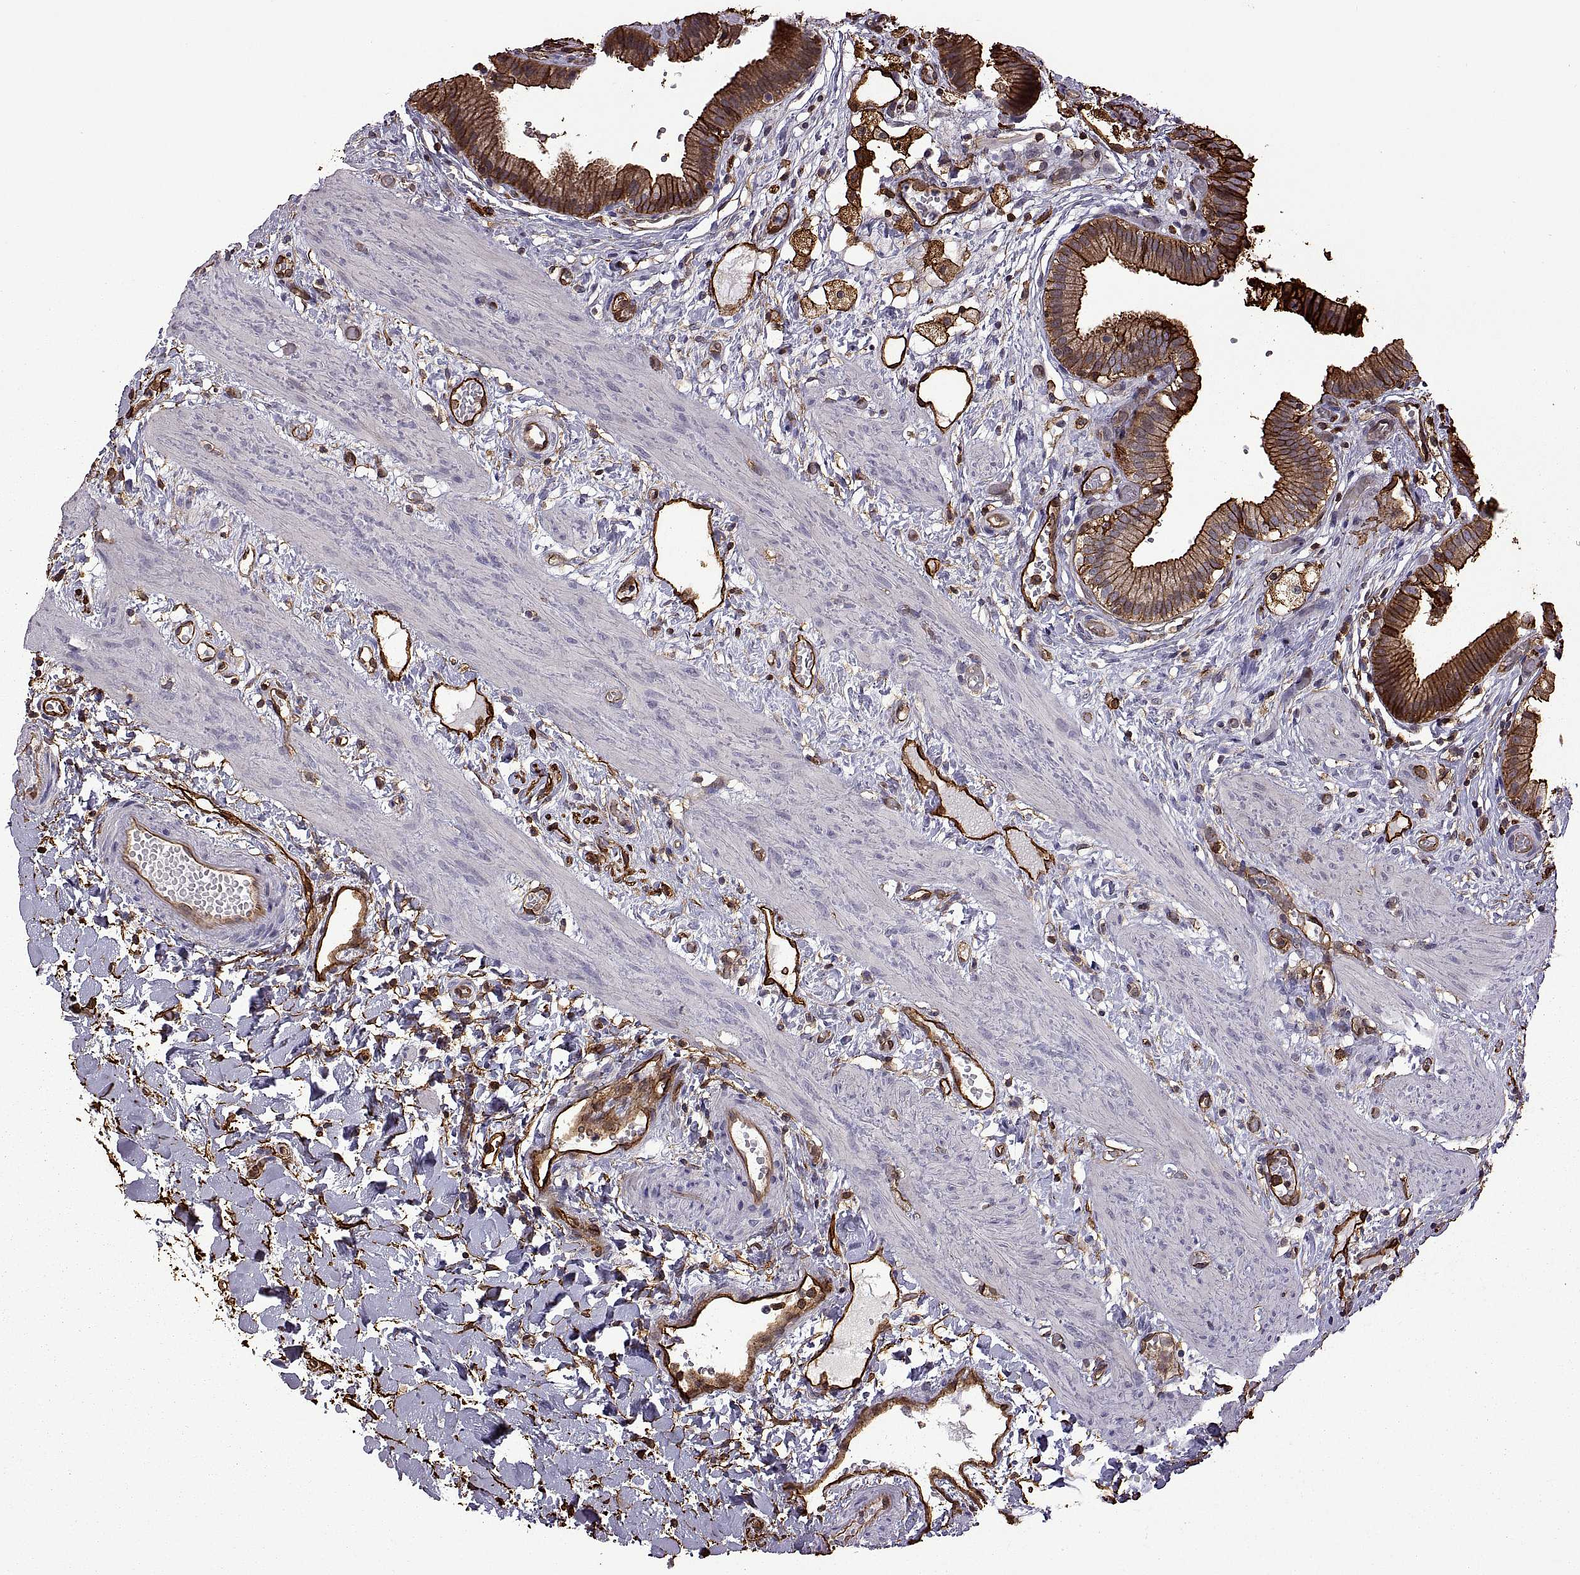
{"staining": {"intensity": "strong", "quantity": ">75%", "location": "cytoplasmic/membranous"}, "tissue": "gallbladder", "cell_type": "Glandular cells", "image_type": "normal", "snomed": [{"axis": "morphology", "description": "Normal tissue, NOS"}, {"axis": "topography", "description": "Gallbladder"}], "caption": "Approximately >75% of glandular cells in unremarkable gallbladder show strong cytoplasmic/membranous protein staining as visualized by brown immunohistochemical staining.", "gene": "S100A10", "patient": {"sex": "female", "age": 24}}